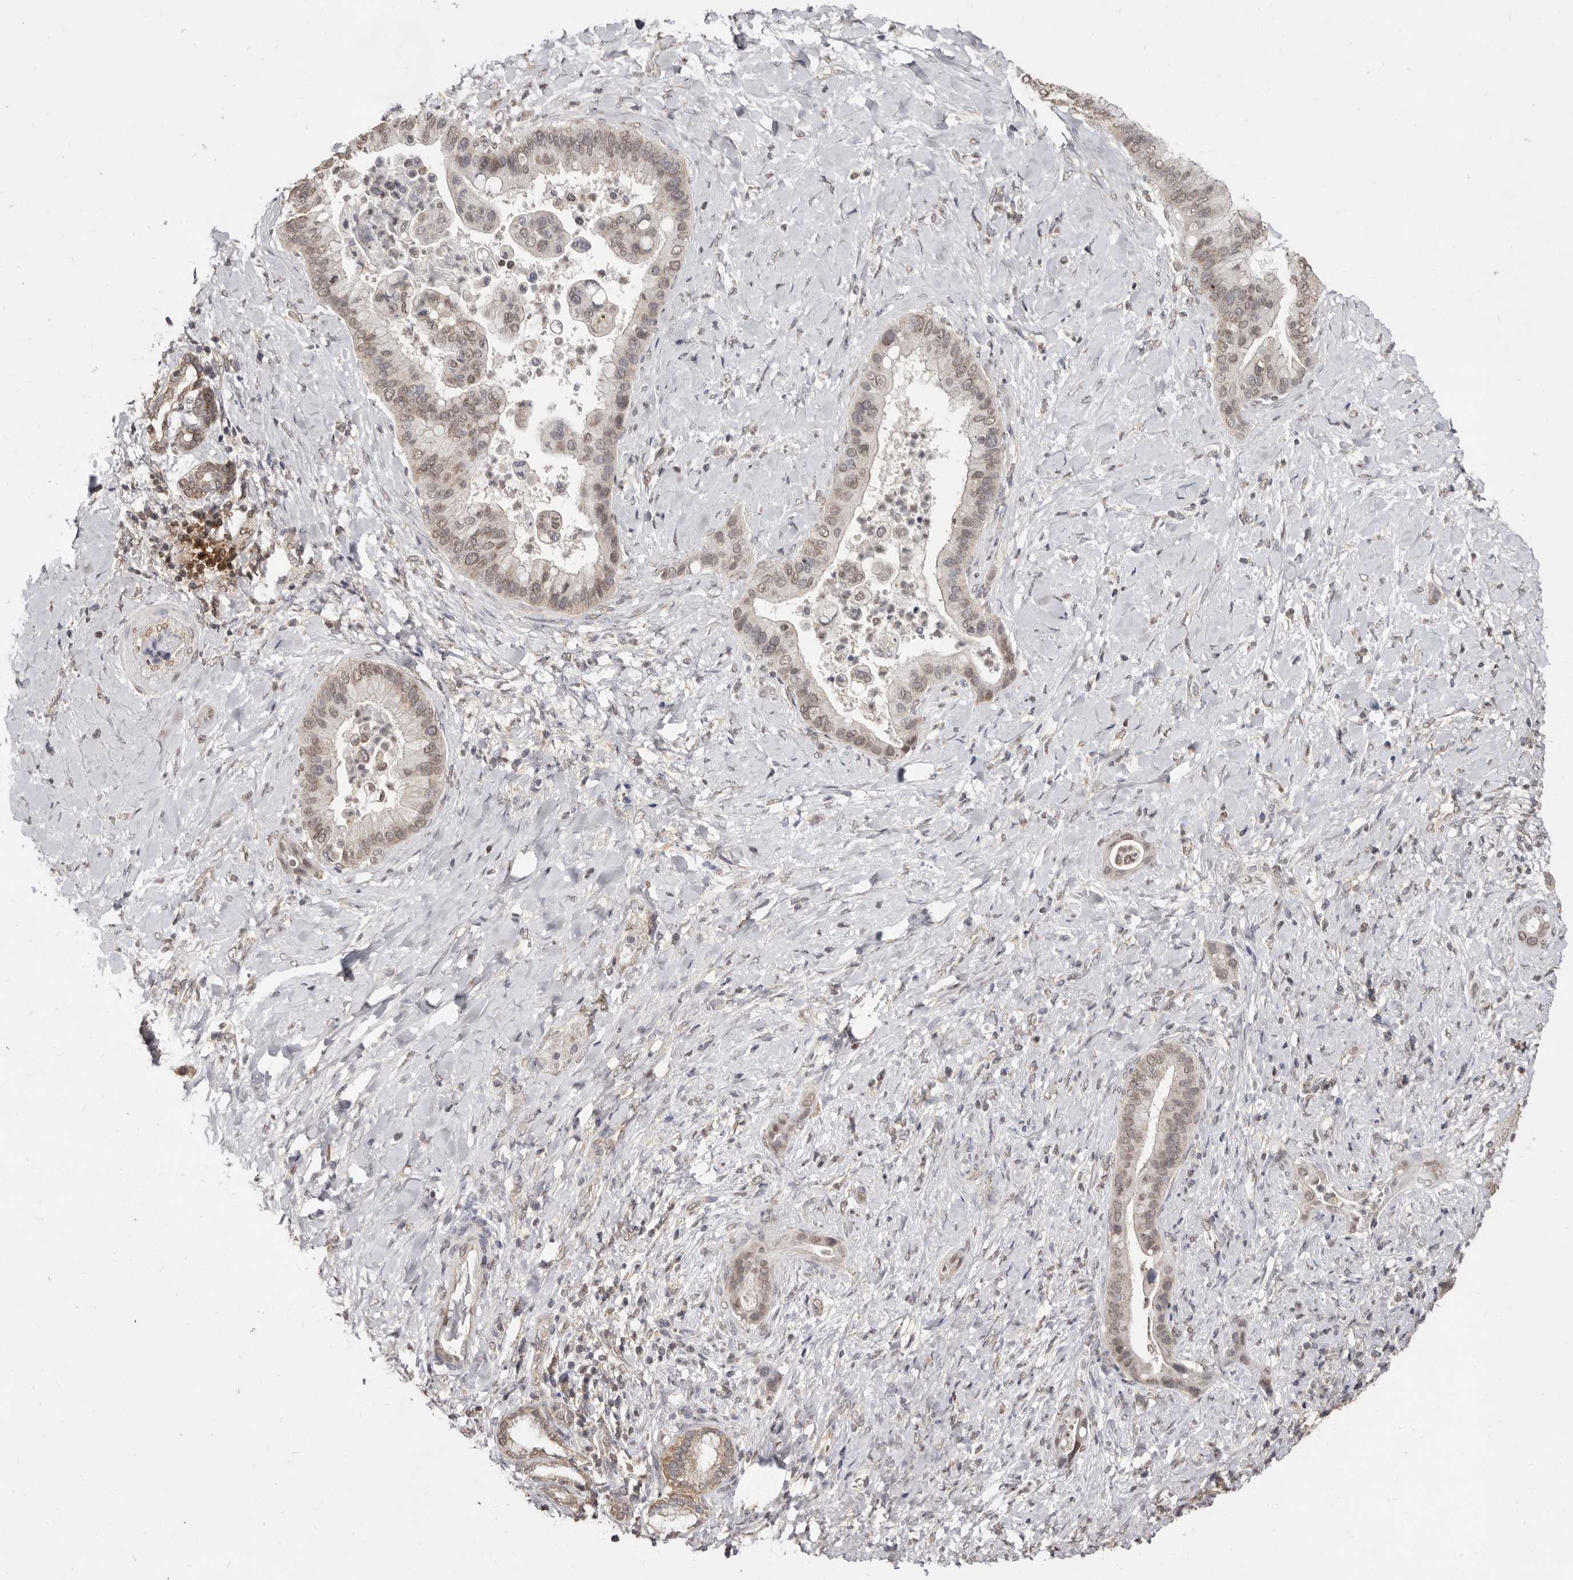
{"staining": {"intensity": "moderate", "quantity": ">75%", "location": "nuclear"}, "tissue": "liver cancer", "cell_type": "Tumor cells", "image_type": "cancer", "snomed": [{"axis": "morphology", "description": "Cholangiocarcinoma"}, {"axis": "topography", "description": "Liver"}], "caption": "This photomicrograph displays cholangiocarcinoma (liver) stained with immunohistochemistry to label a protein in brown. The nuclear of tumor cells show moderate positivity for the protein. Nuclei are counter-stained blue.", "gene": "LINGO2", "patient": {"sex": "female", "age": 54}}